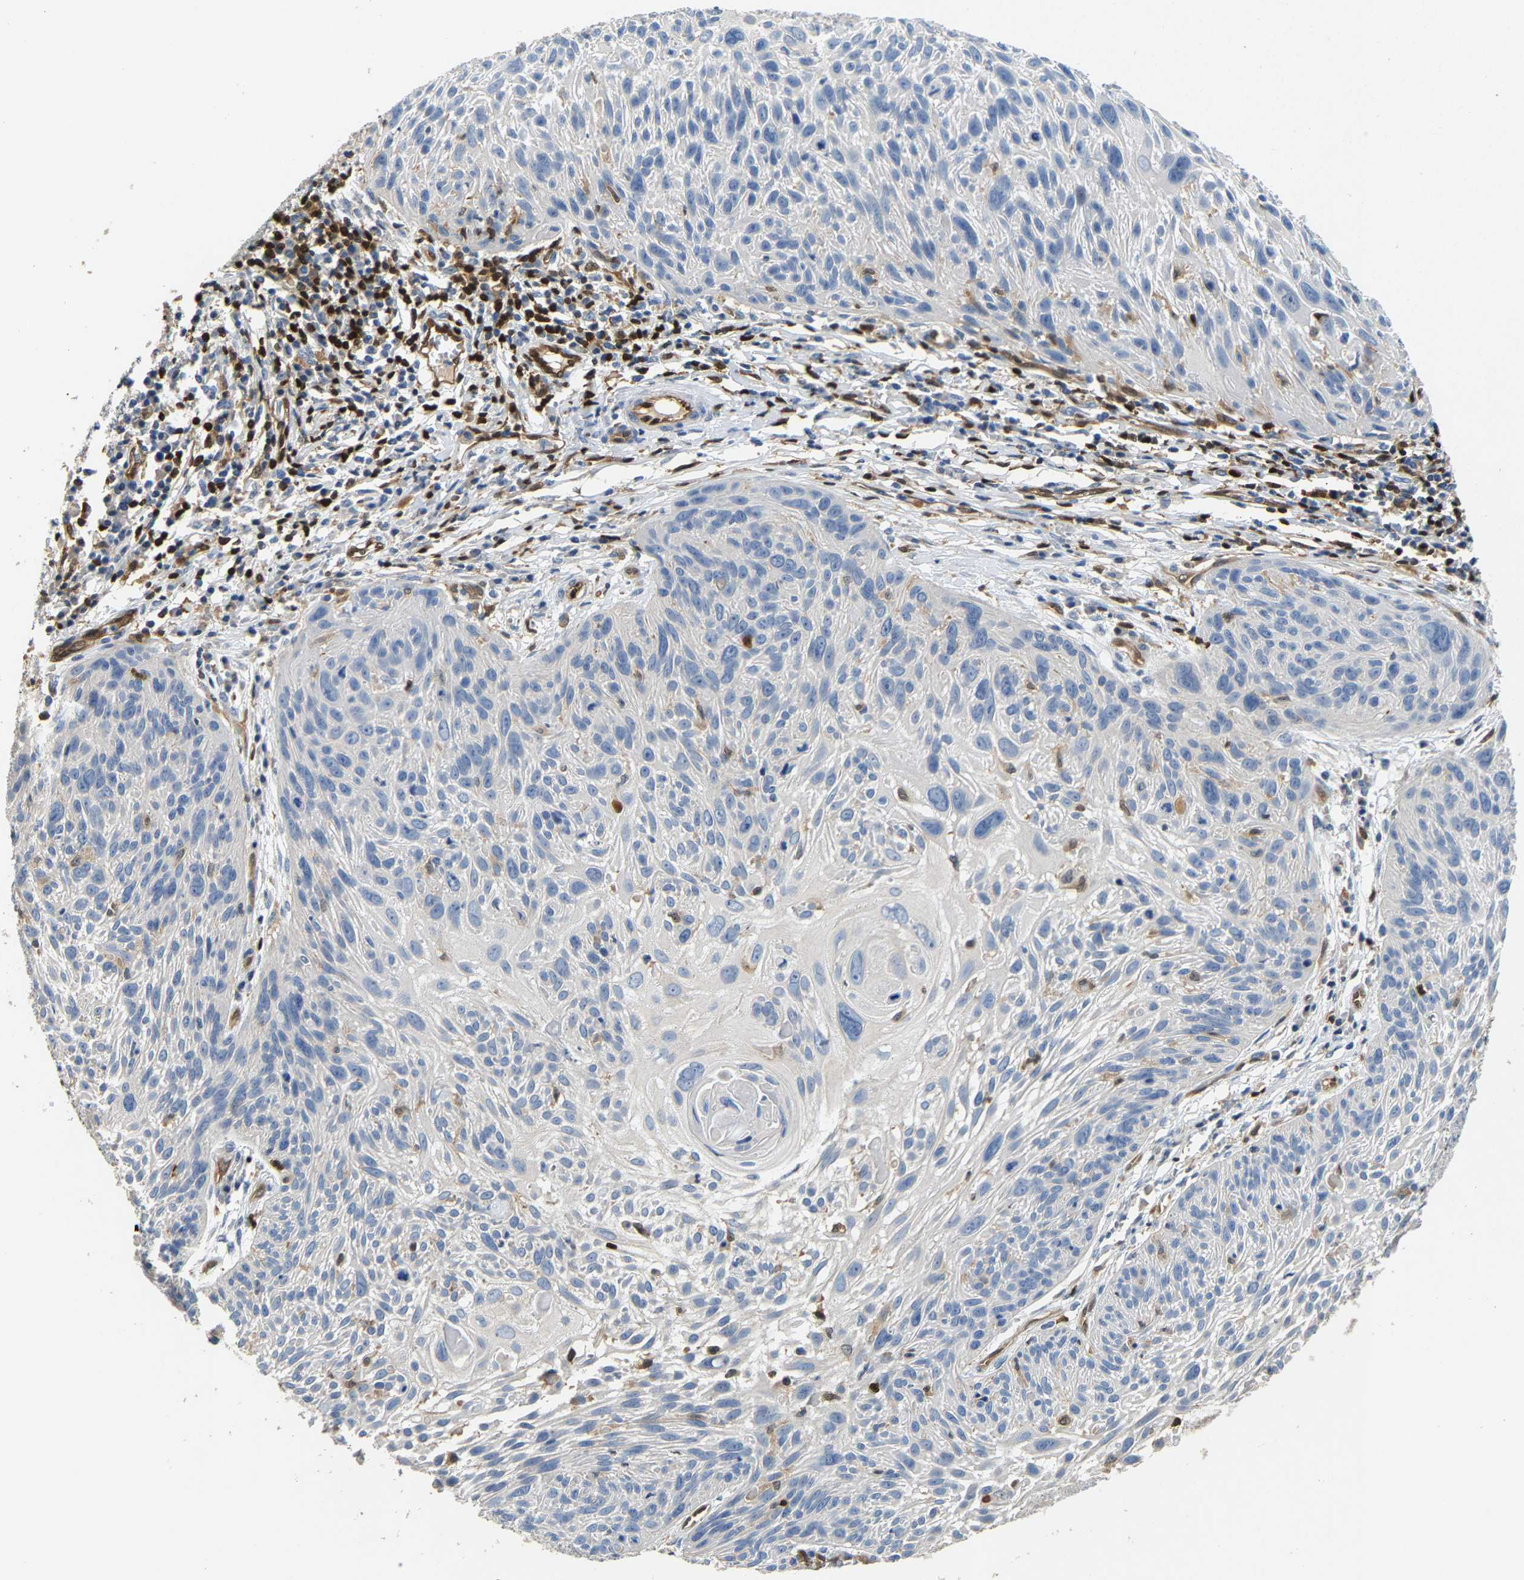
{"staining": {"intensity": "negative", "quantity": "none", "location": "none"}, "tissue": "cervical cancer", "cell_type": "Tumor cells", "image_type": "cancer", "snomed": [{"axis": "morphology", "description": "Squamous cell carcinoma, NOS"}, {"axis": "topography", "description": "Cervix"}], "caption": "This is an immunohistochemistry histopathology image of human cervical cancer (squamous cell carcinoma). There is no positivity in tumor cells.", "gene": "GIMAP7", "patient": {"sex": "female", "age": 51}}